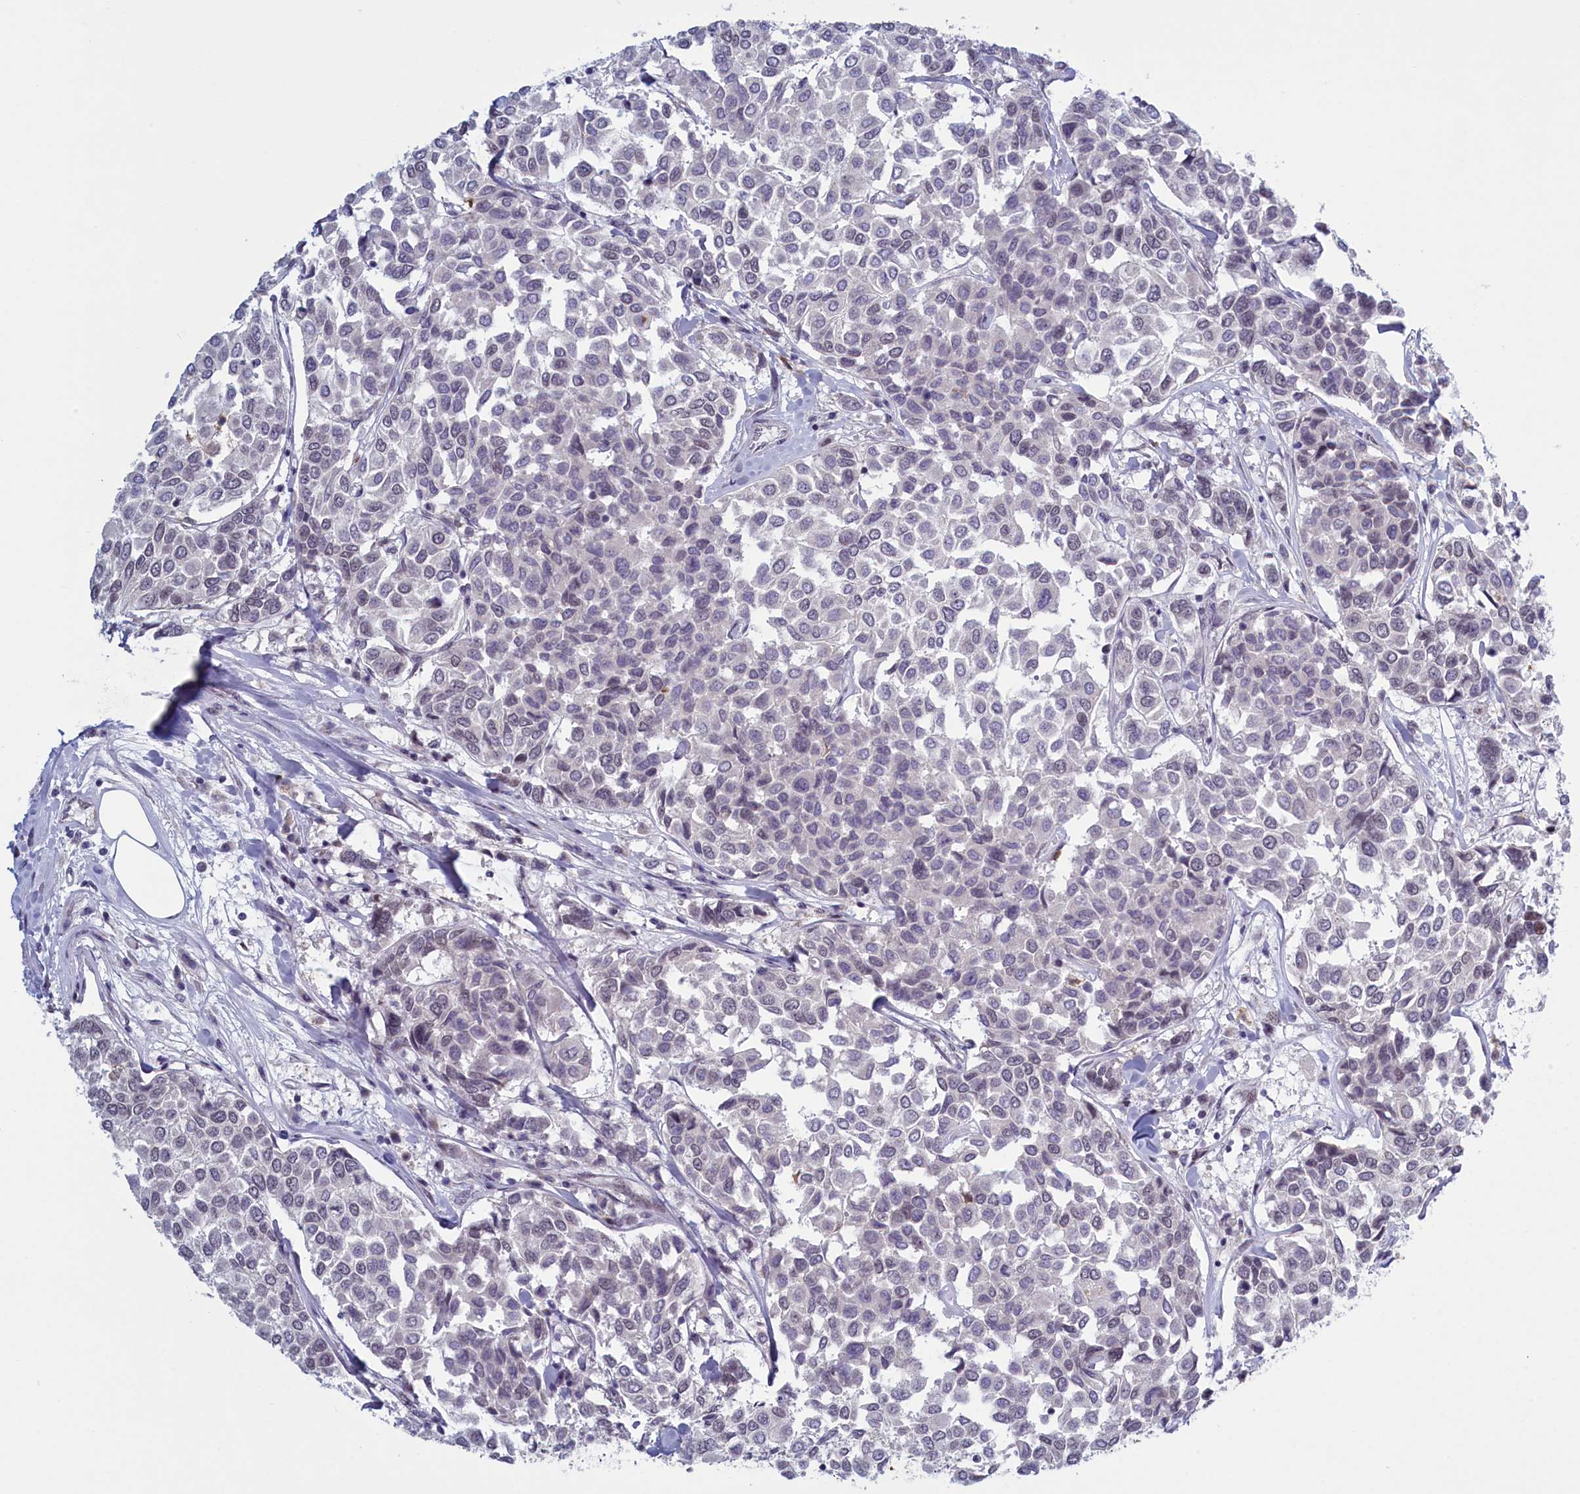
{"staining": {"intensity": "negative", "quantity": "none", "location": "none"}, "tissue": "breast cancer", "cell_type": "Tumor cells", "image_type": "cancer", "snomed": [{"axis": "morphology", "description": "Duct carcinoma"}, {"axis": "topography", "description": "Breast"}], "caption": "This is an immunohistochemistry micrograph of human breast cancer (invasive ductal carcinoma). There is no expression in tumor cells.", "gene": "ATF7IP2", "patient": {"sex": "female", "age": 55}}